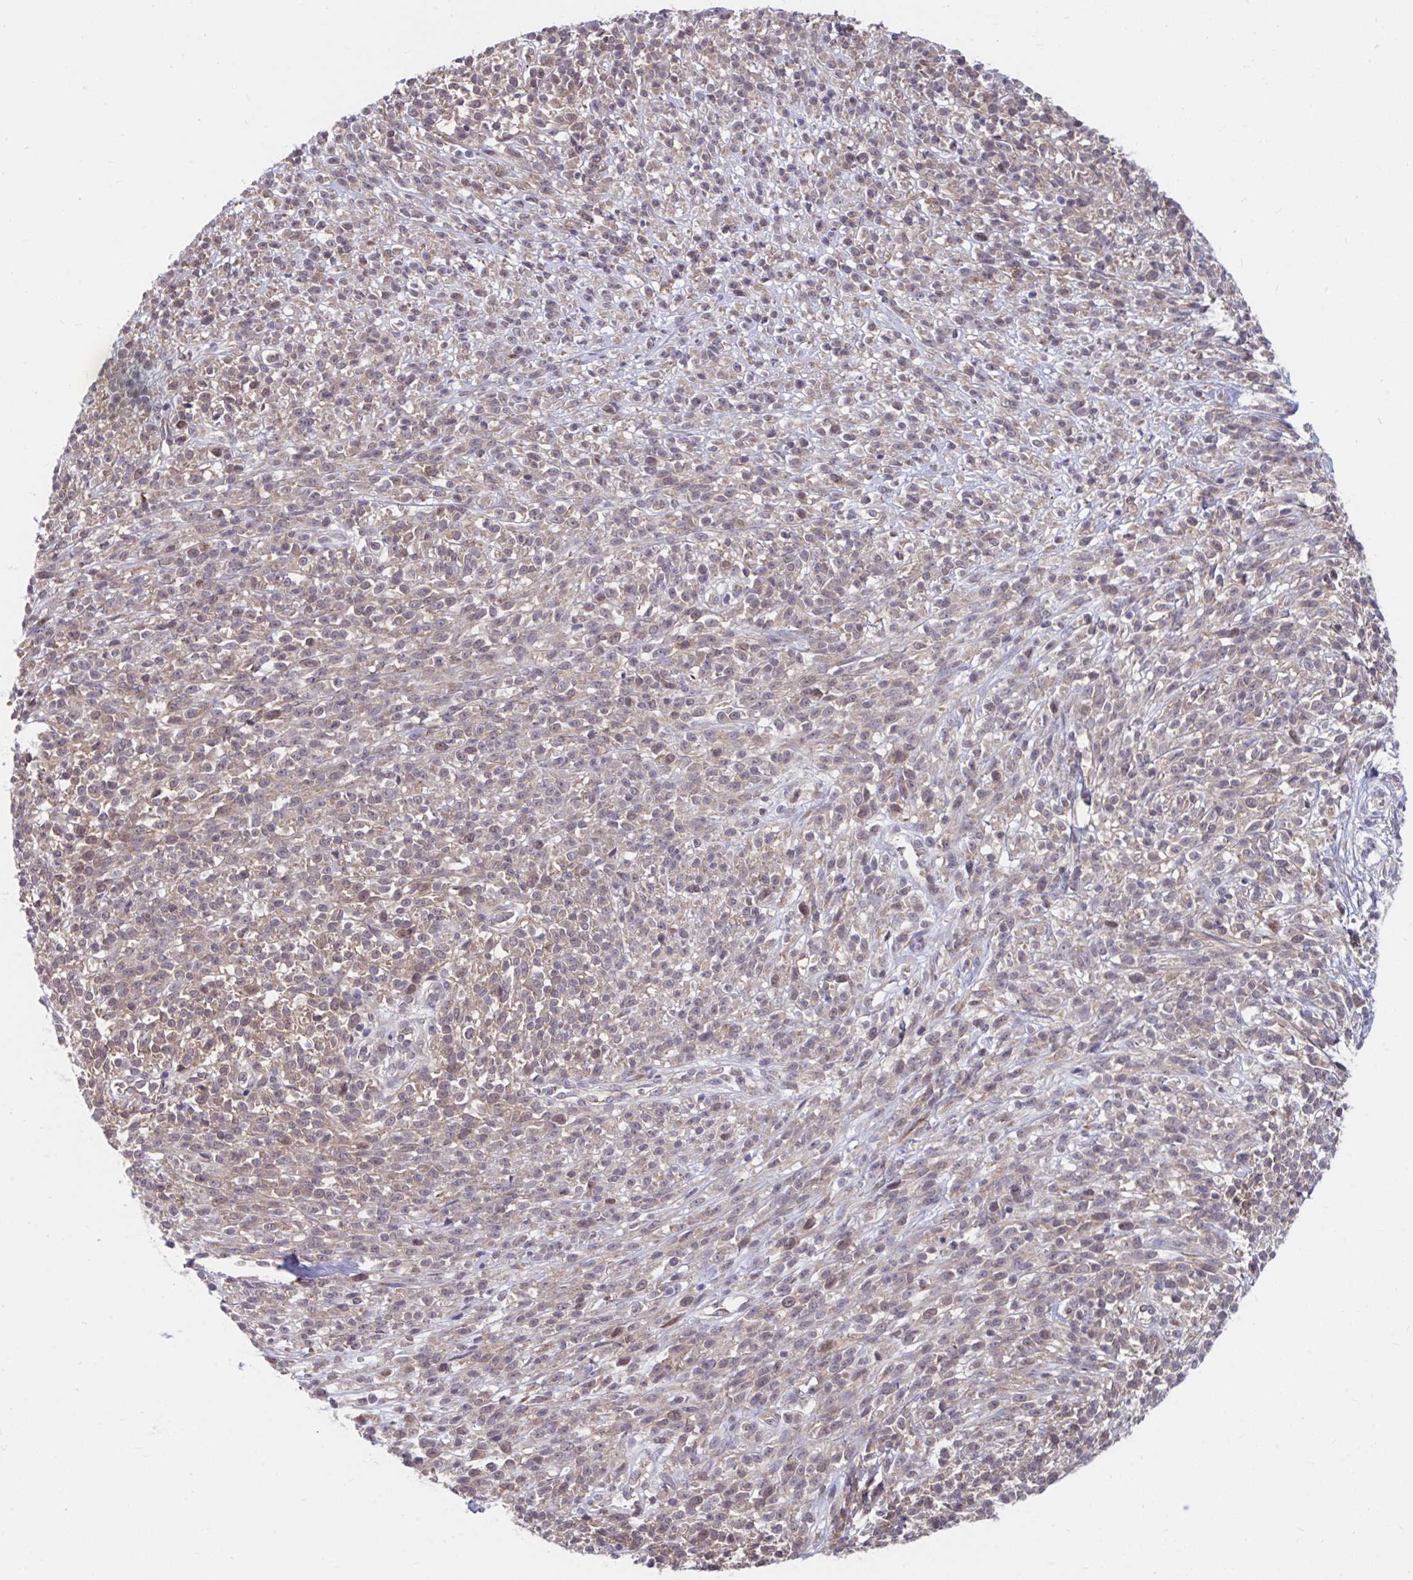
{"staining": {"intensity": "moderate", "quantity": ">75%", "location": "cytoplasmic/membranous"}, "tissue": "melanoma", "cell_type": "Tumor cells", "image_type": "cancer", "snomed": [{"axis": "morphology", "description": "Malignant melanoma, NOS"}, {"axis": "topography", "description": "Skin"}, {"axis": "topography", "description": "Skin of trunk"}], "caption": "Brown immunohistochemical staining in human malignant melanoma reveals moderate cytoplasmic/membranous positivity in approximately >75% of tumor cells. (Brightfield microscopy of DAB IHC at high magnification).", "gene": "SELENON", "patient": {"sex": "male", "age": 74}}